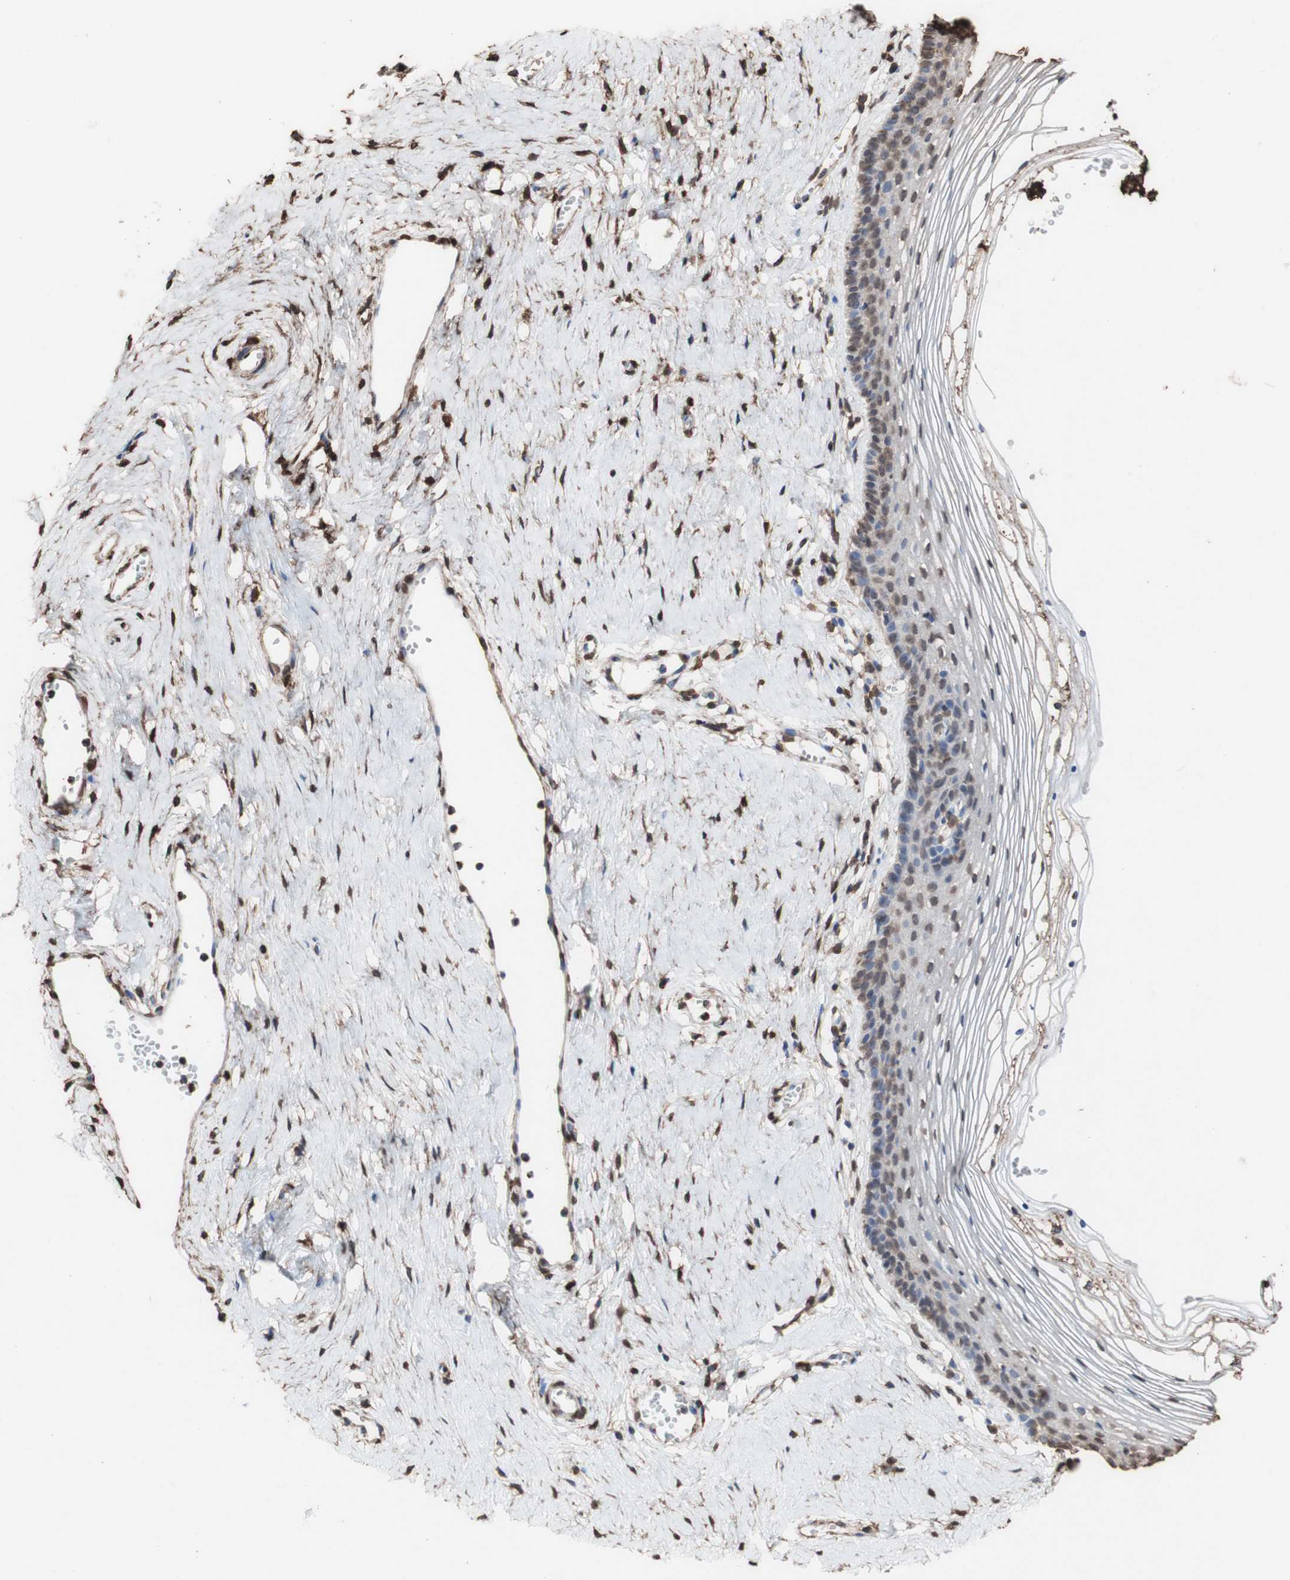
{"staining": {"intensity": "weak", "quantity": ">75%", "location": "cytoplasmic/membranous,nuclear"}, "tissue": "vagina", "cell_type": "Squamous epithelial cells", "image_type": "normal", "snomed": [{"axis": "morphology", "description": "Normal tissue, NOS"}, {"axis": "topography", "description": "Vagina"}], "caption": "A photomicrograph of human vagina stained for a protein reveals weak cytoplasmic/membranous,nuclear brown staining in squamous epithelial cells. (Brightfield microscopy of DAB IHC at high magnification).", "gene": "PIDD1", "patient": {"sex": "female", "age": 32}}